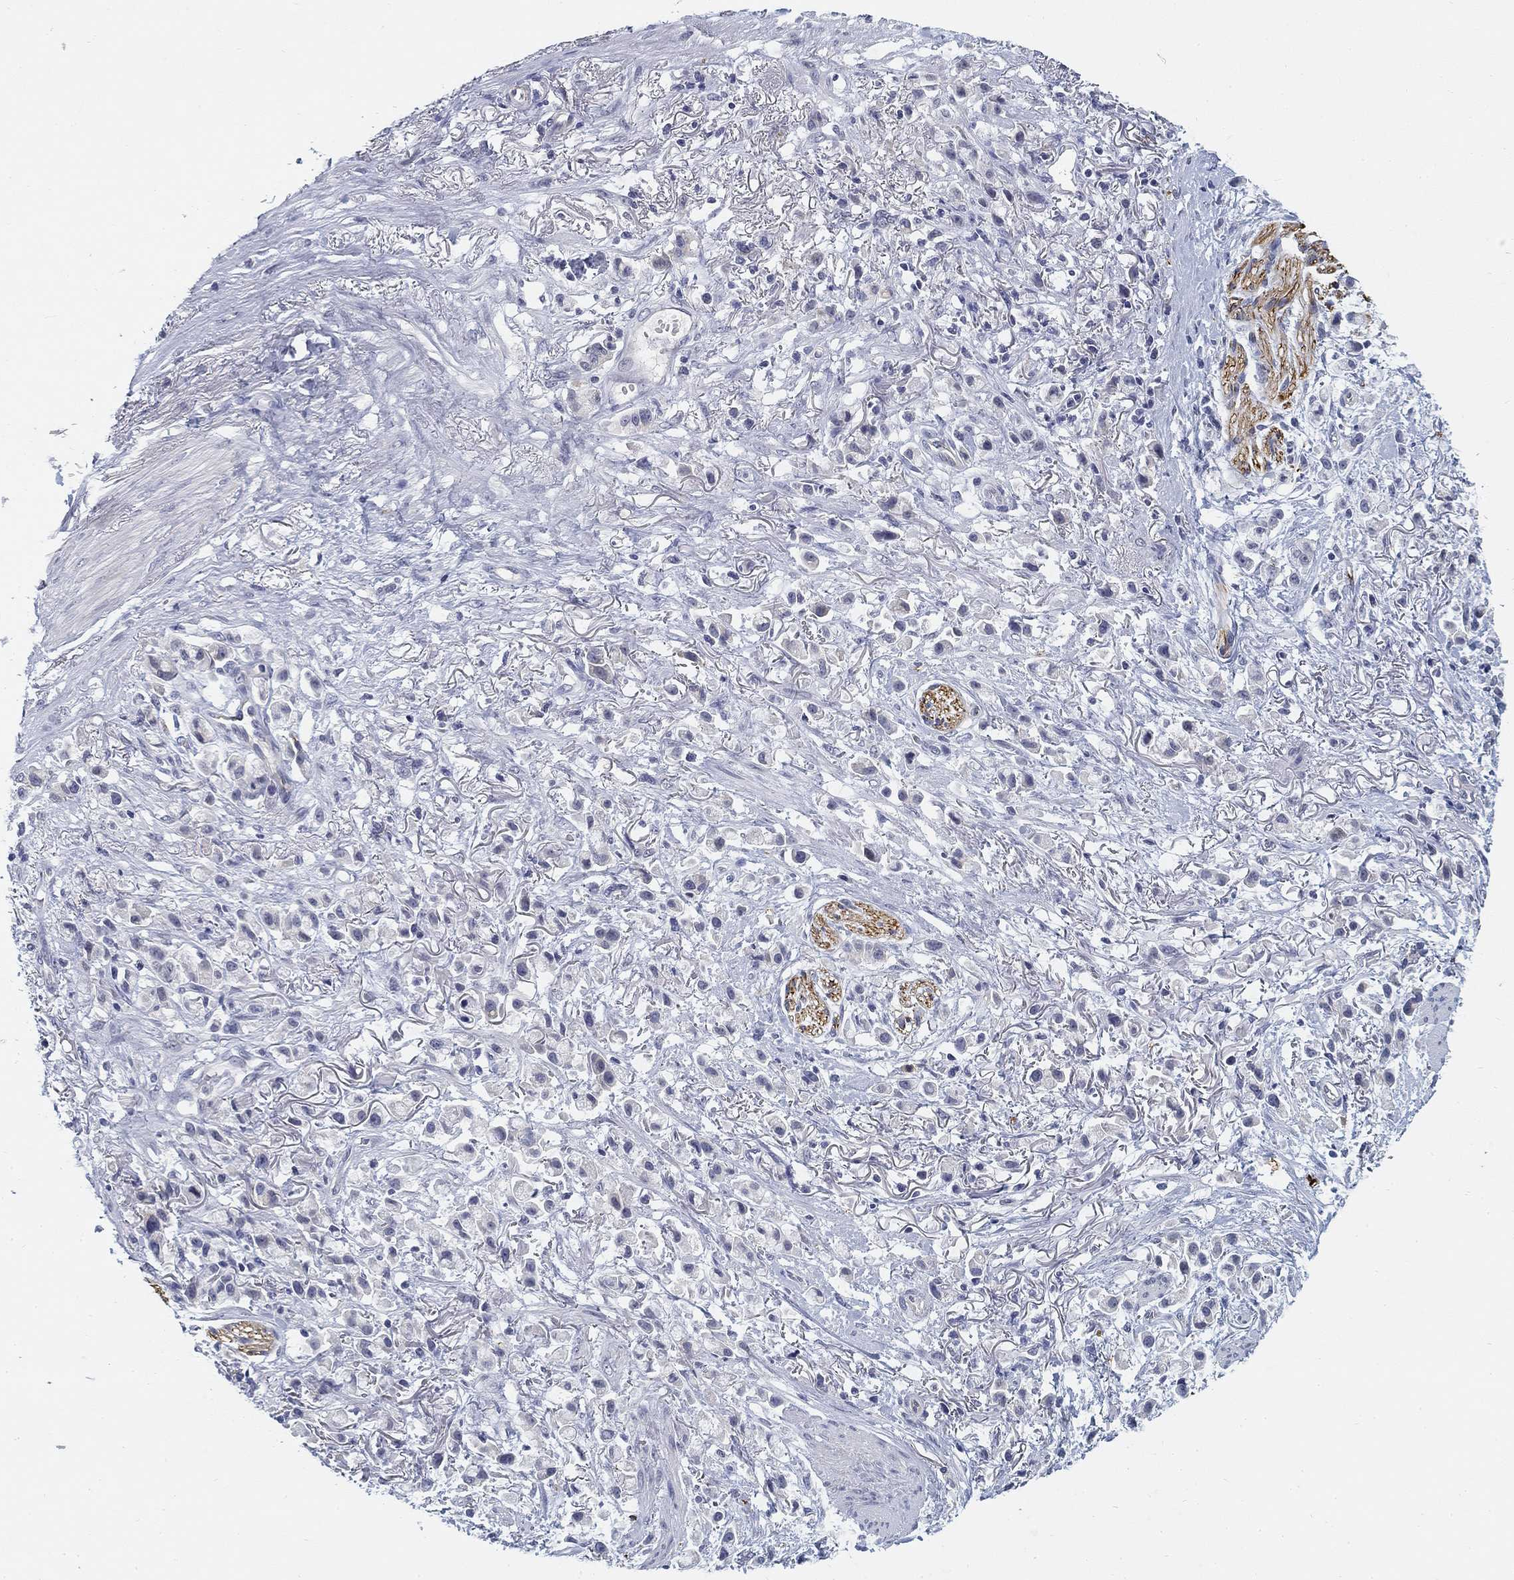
{"staining": {"intensity": "negative", "quantity": "none", "location": "none"}, "tissue": "stomach cancer", "cell_type": "Tumor cells", "image_type": "cancer", "snomed": [{"axis": "morphology", "description": "Adenocarcinoma, NOS"}, {"axis": "topography", "description": "Stomach"}], "caption": "The micrograph shows no staining of tumor cells in stomach adenocarcinoma.", "gene": "SLC2A5", "patient": {"sex": "female", "age": 81}}